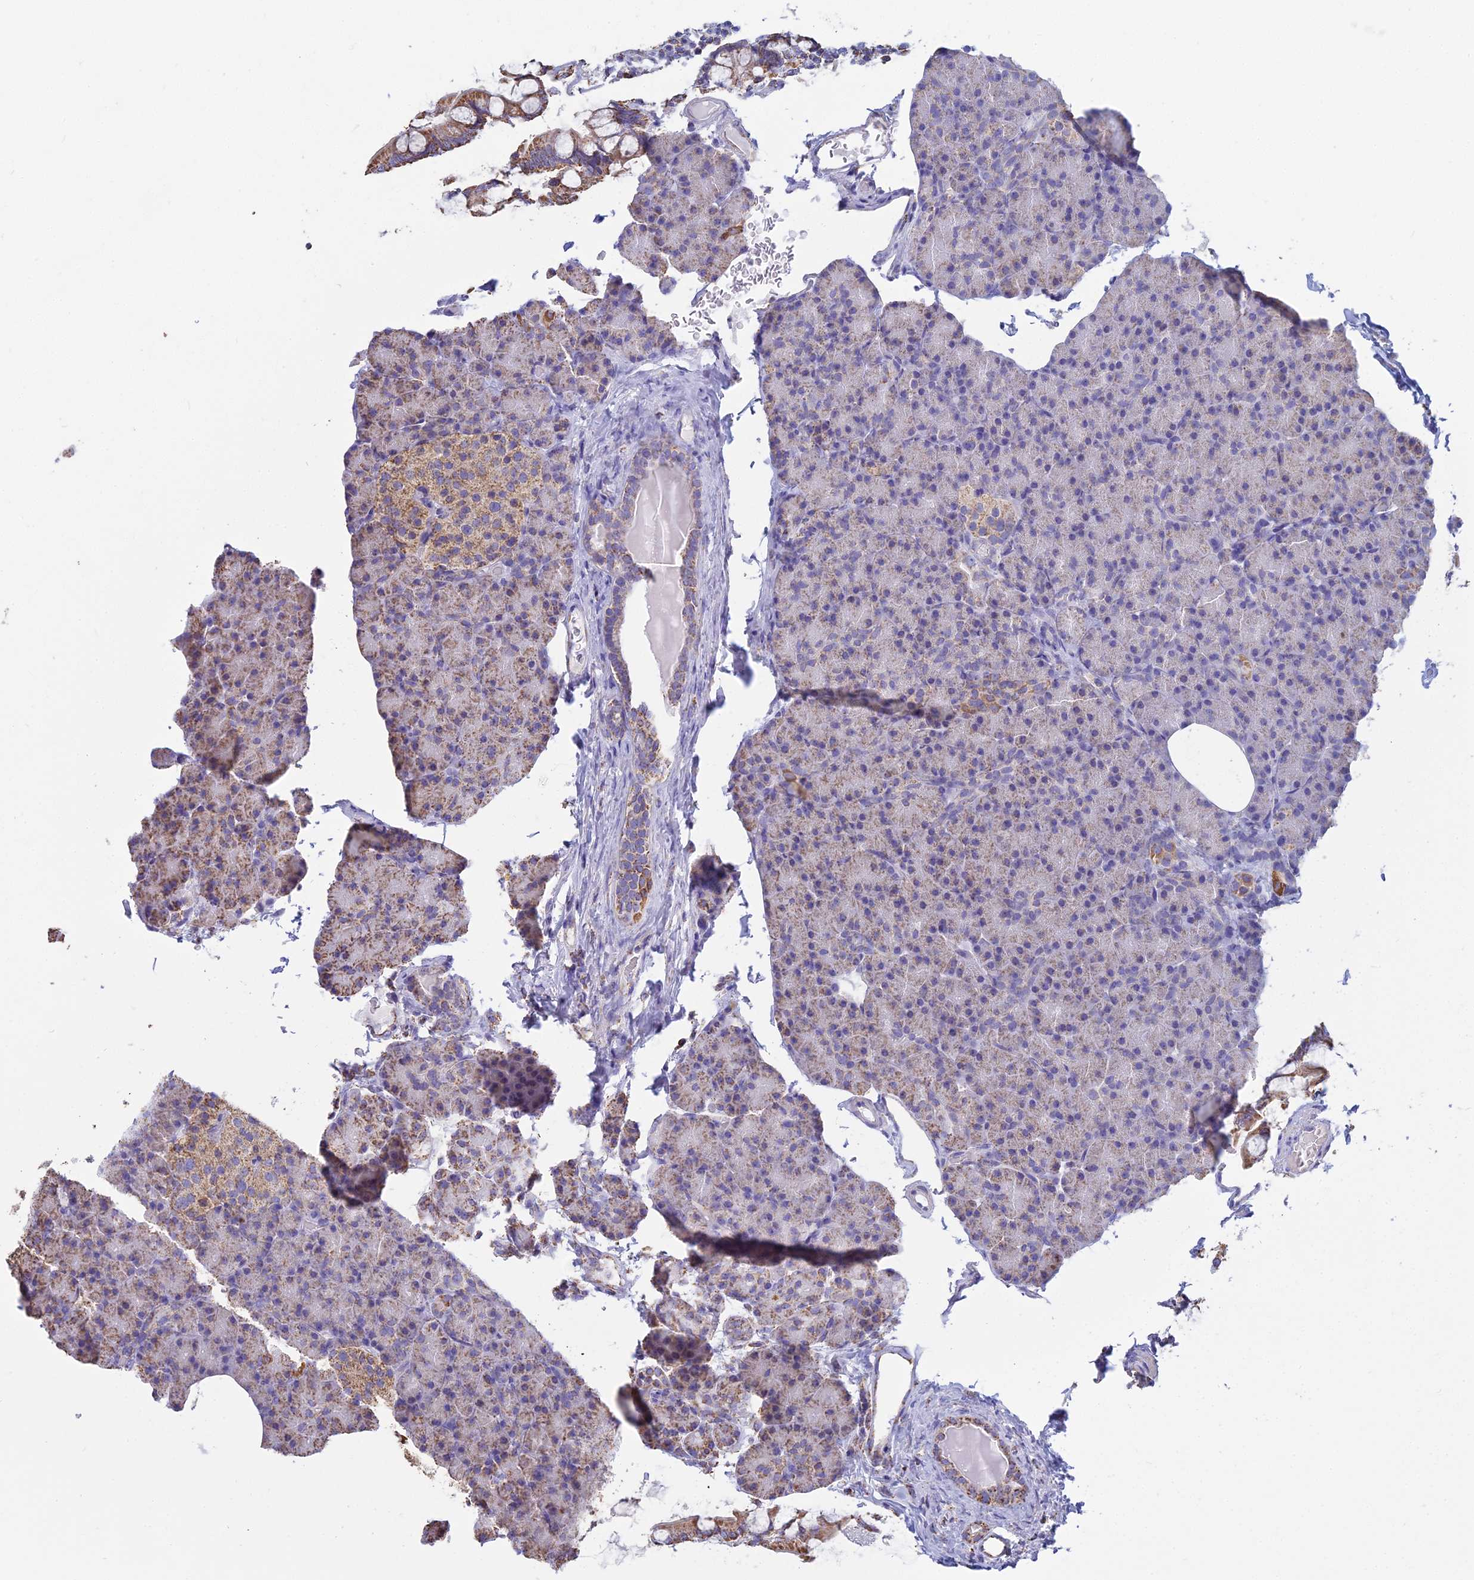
{"staining": {"intensity": "moderate", "quantity": ">75%", "location": "cytoplasmic/membranous"}, "tissue": "pancreas", "cell_type": "Exocrine glandular cells", "image_type": "normal", "snomed": [{"axis": "morphology", "description": "Normal tissue, NOS"}, {"axis": "topography", "description": "Pancreas"}], "caption": "Brown immunohistochemical staining in unremarkable pancreas demonstrates moderate cytoplasmic/membranous positivity in approximately >75% of exocrine glandular cells.", "gene": "OR2W3", "patient": {"sex": "female", "age": 43}}